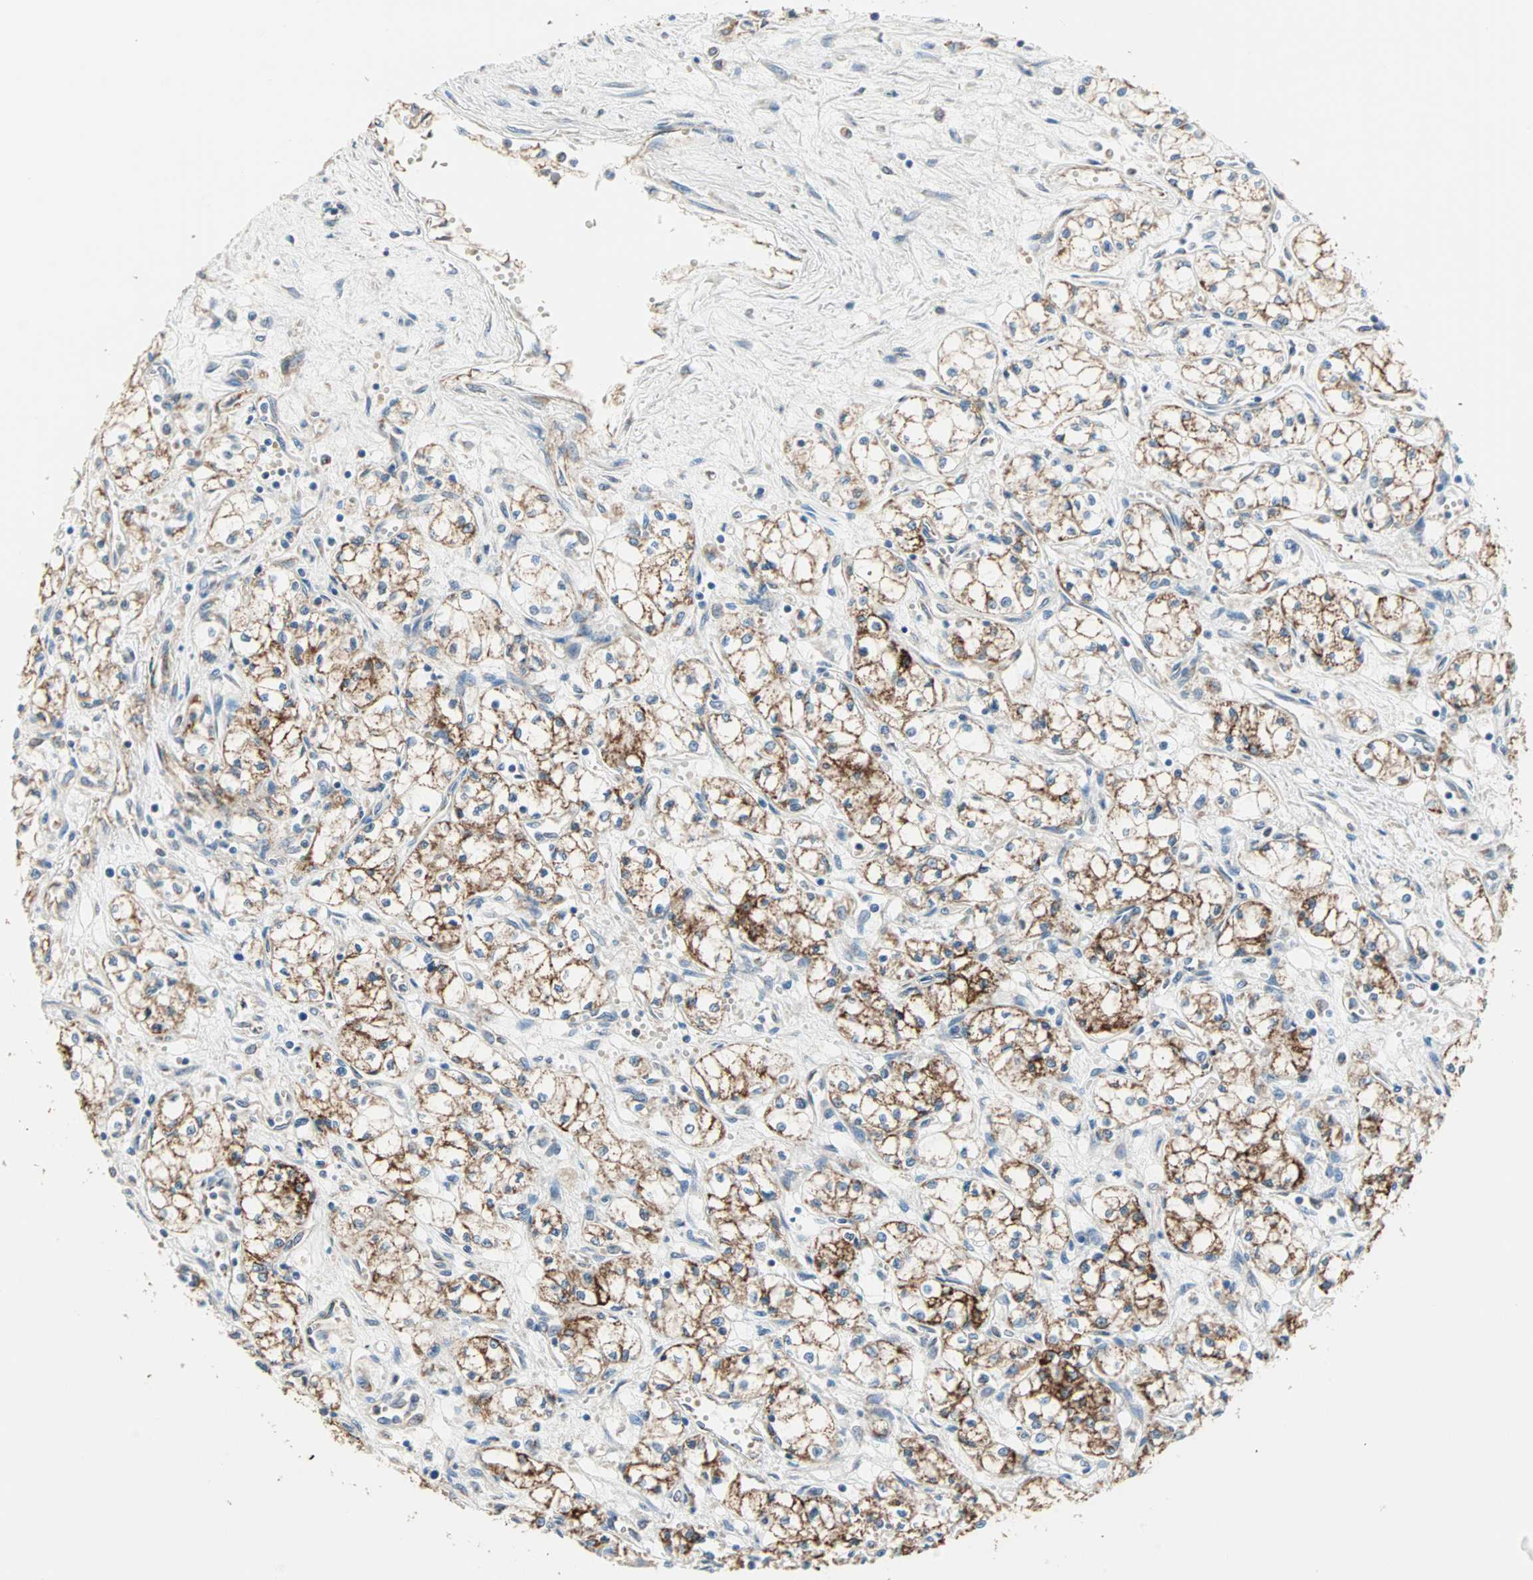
{"staining": {"intensity": "strong", "quantity": ">75%", "location": "cytoplasmic/membranous"}, "tissue": "renal cancer", "cell_type": "Tumor cells", "image_type": "cancer", "snomed": [{"axis": "morphology", "description": "Normal tissue, NOS"}, {"axis": "morphology", "description": "Adenocarcinoma, NOS"}, {"axis": "topography", "description": "Kidney"}], "caption": "An IHC image of tumor tissue is shown. Protein staining in brown labels strong cytoplasmic/membranous positivity in renal adenocarcinoma within tumor cells.", "gene": "TST", "patient": {"sex": "male", "age": 59}}